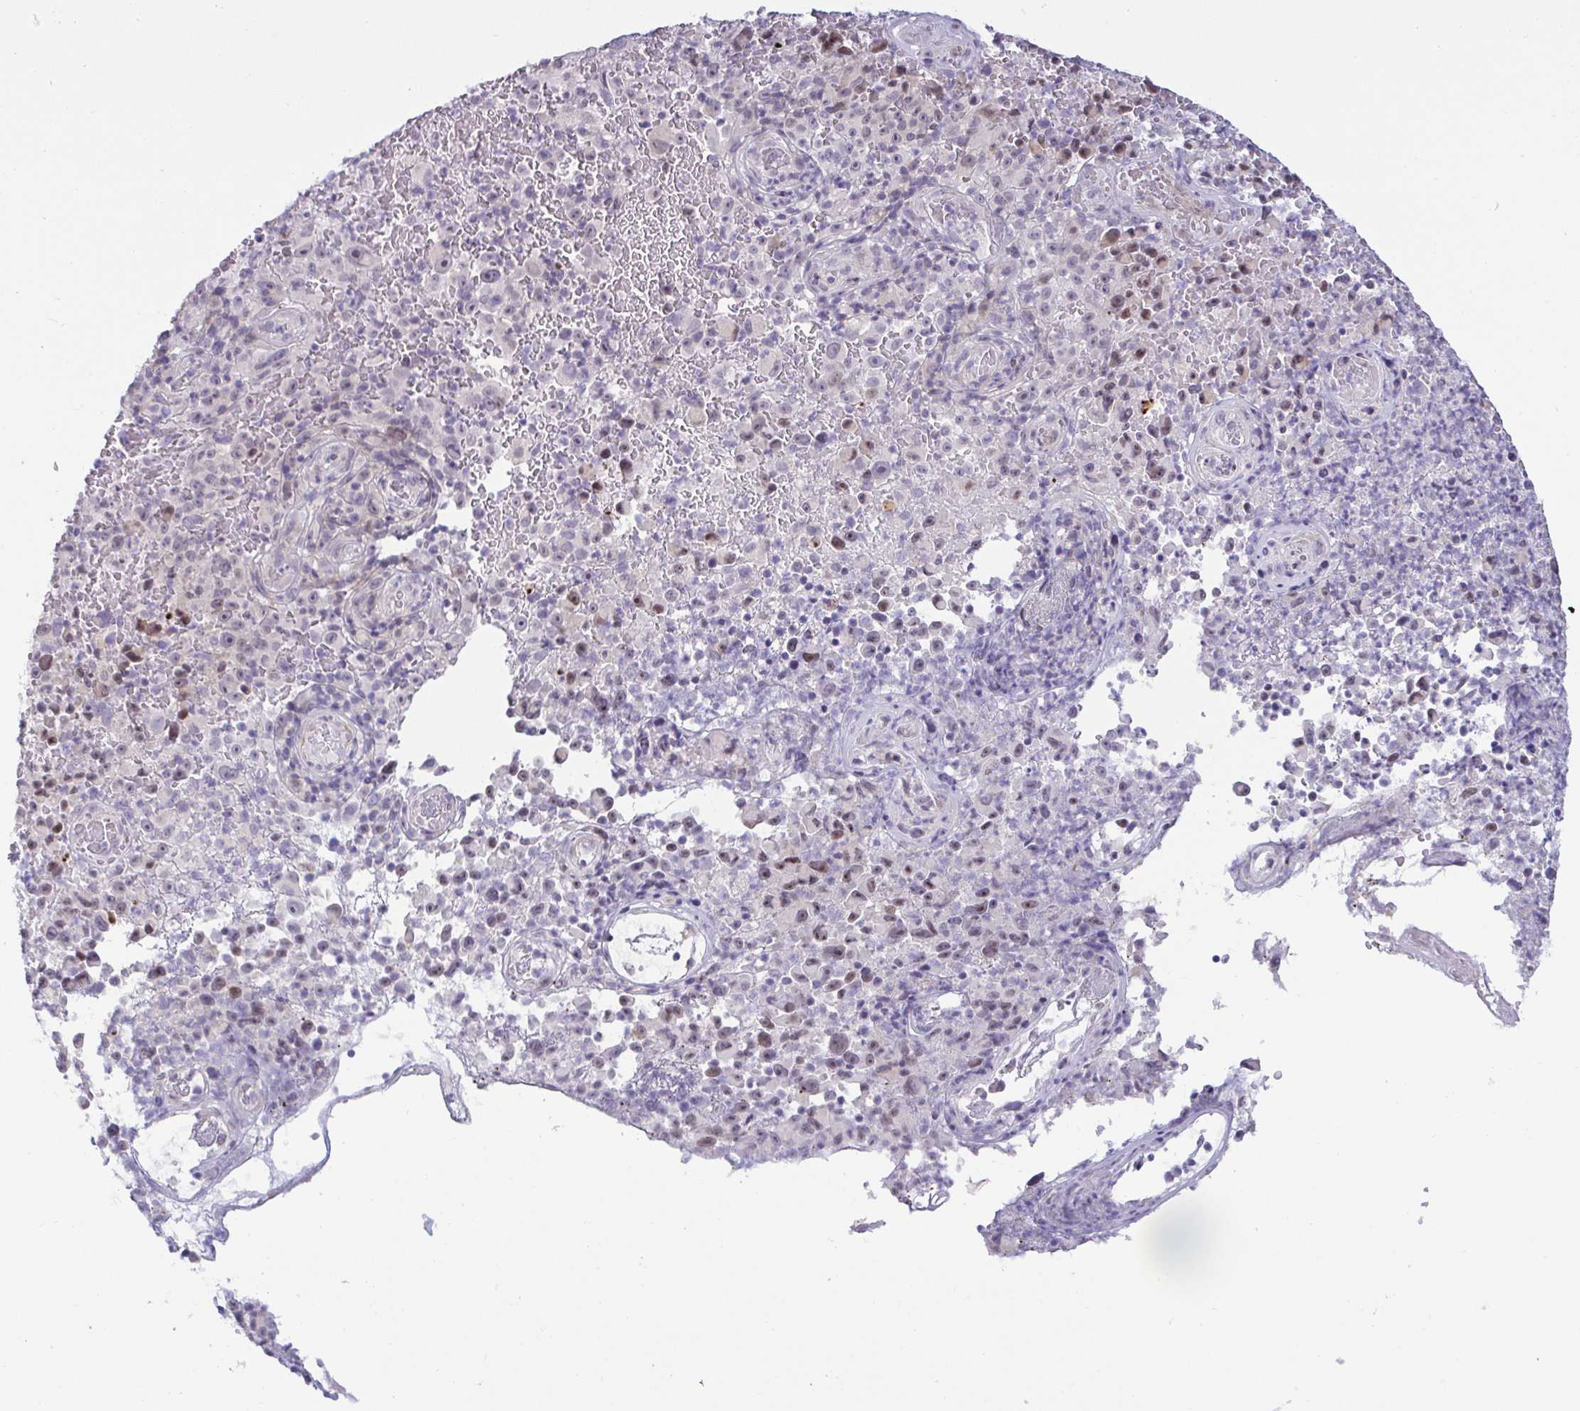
{"staining": {"intensity": "moderate", "quantity": "<25%", "location": "cytoplasmic/membranous"}, "tissue": "melanoma", "cell_type": "Tumor cells", "image_type": "cancer", "snomed": [{"axis": "morphology", "description": "Malignant melanoma, NOS"}, {"axis": "topography", "description": "Skin"}], "caption": "Human malignant melanoma stained for a protein (brown) demonstrates moderate cytoplasmic/membranous positive positivity in approximately <25% of tumor cells.", "gene": "GSTM1", "patient": {"sex": "female", "age": 82}}